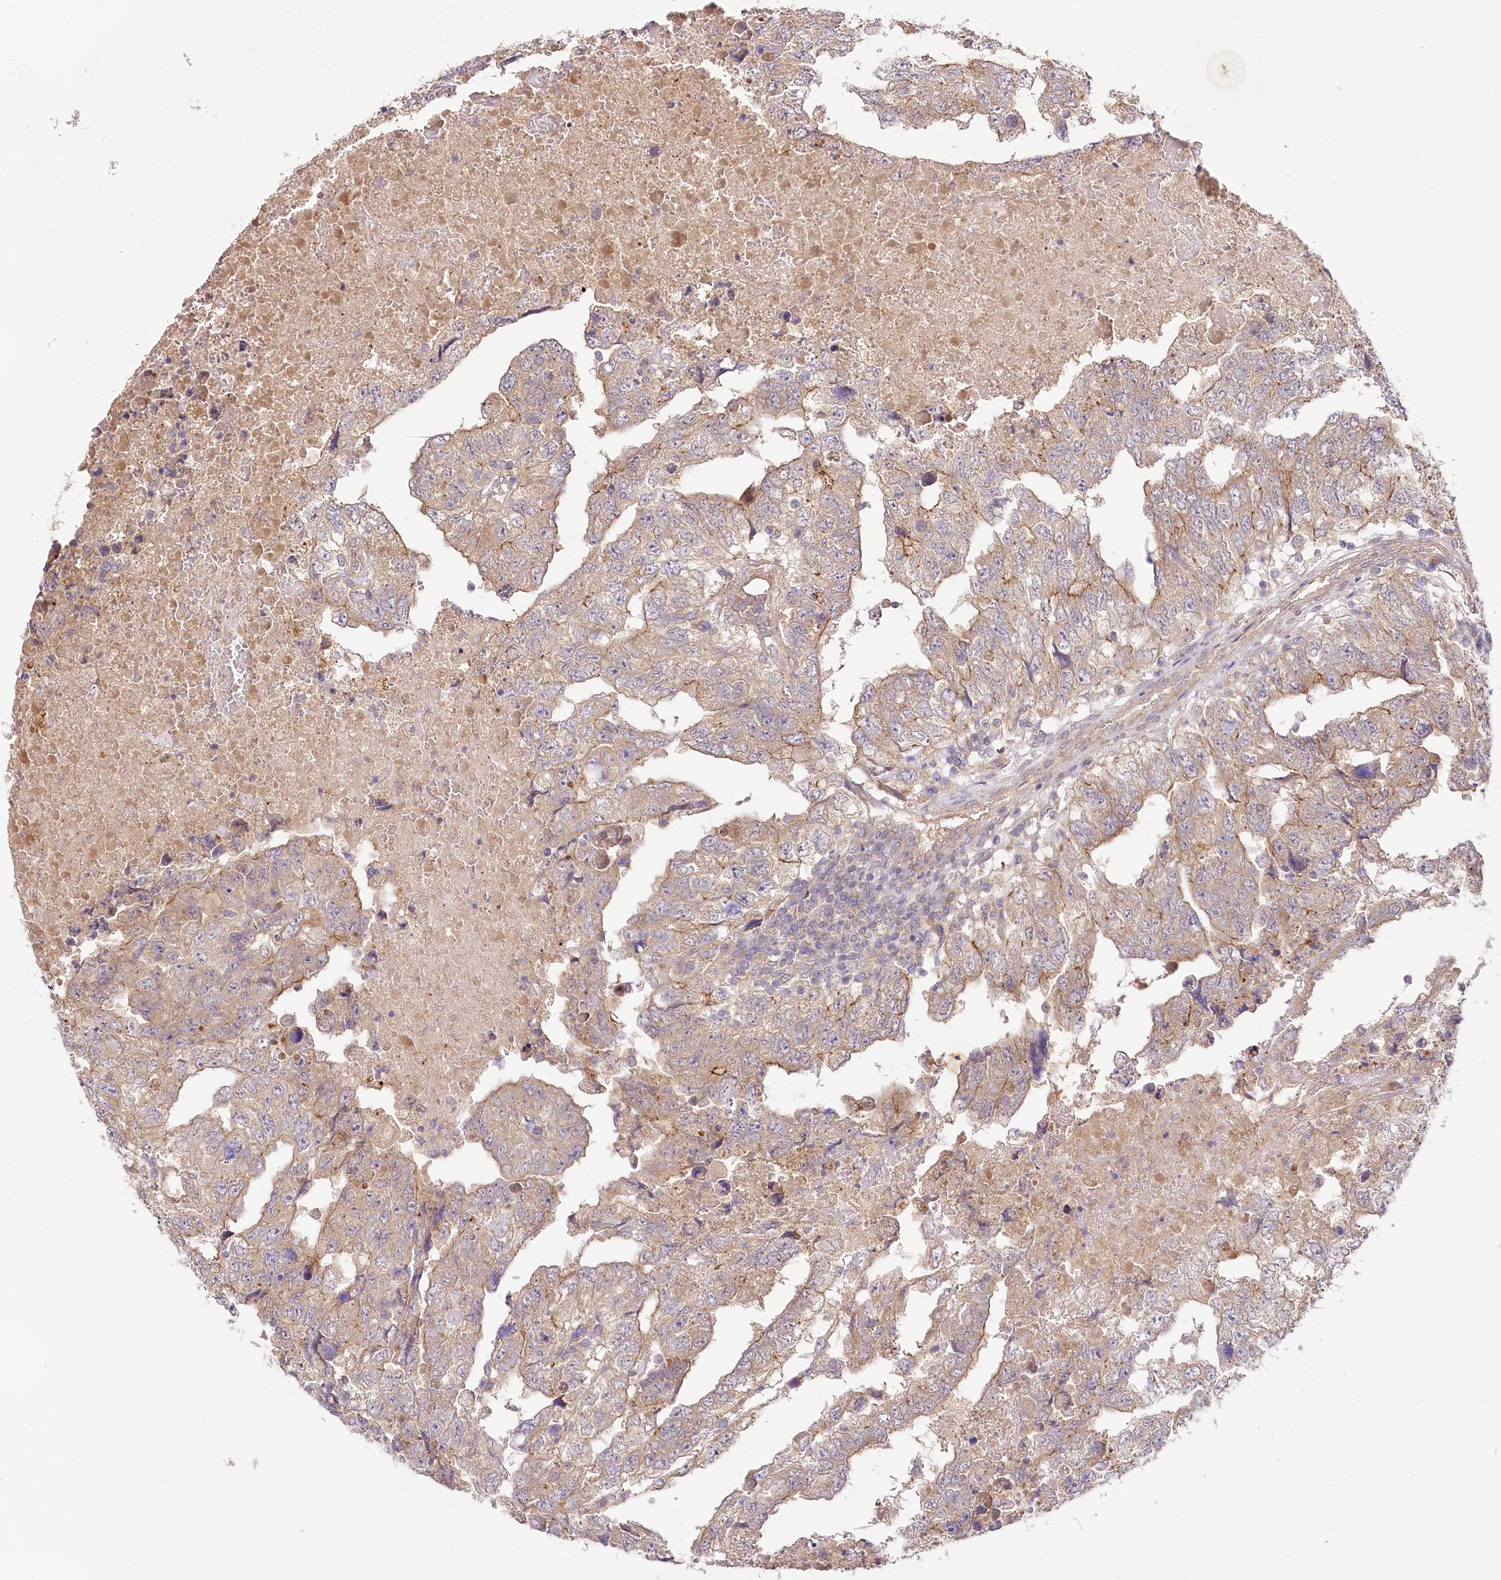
{"staining": {"intensity": "moderate", "quantity": "<25%", "location": "cytoplasmic/membranous"}, "tissue": "testis cancer", "cell_type": "Tumor cells", "image_type": "cancer", "snomed": [{"axis": "morphology", "description": "Carcinoma, Embryonal, NOS"}, {"axis": "topography", "description": "Testis"}], "caption": "Testis cancer (embryonal carcinoma) stained for a protein shows moderate cytoplasmic/membranous positivity in tumor cells.", "gene": "PYROXD1", "patient": {"sex": "male", "age": 36}}